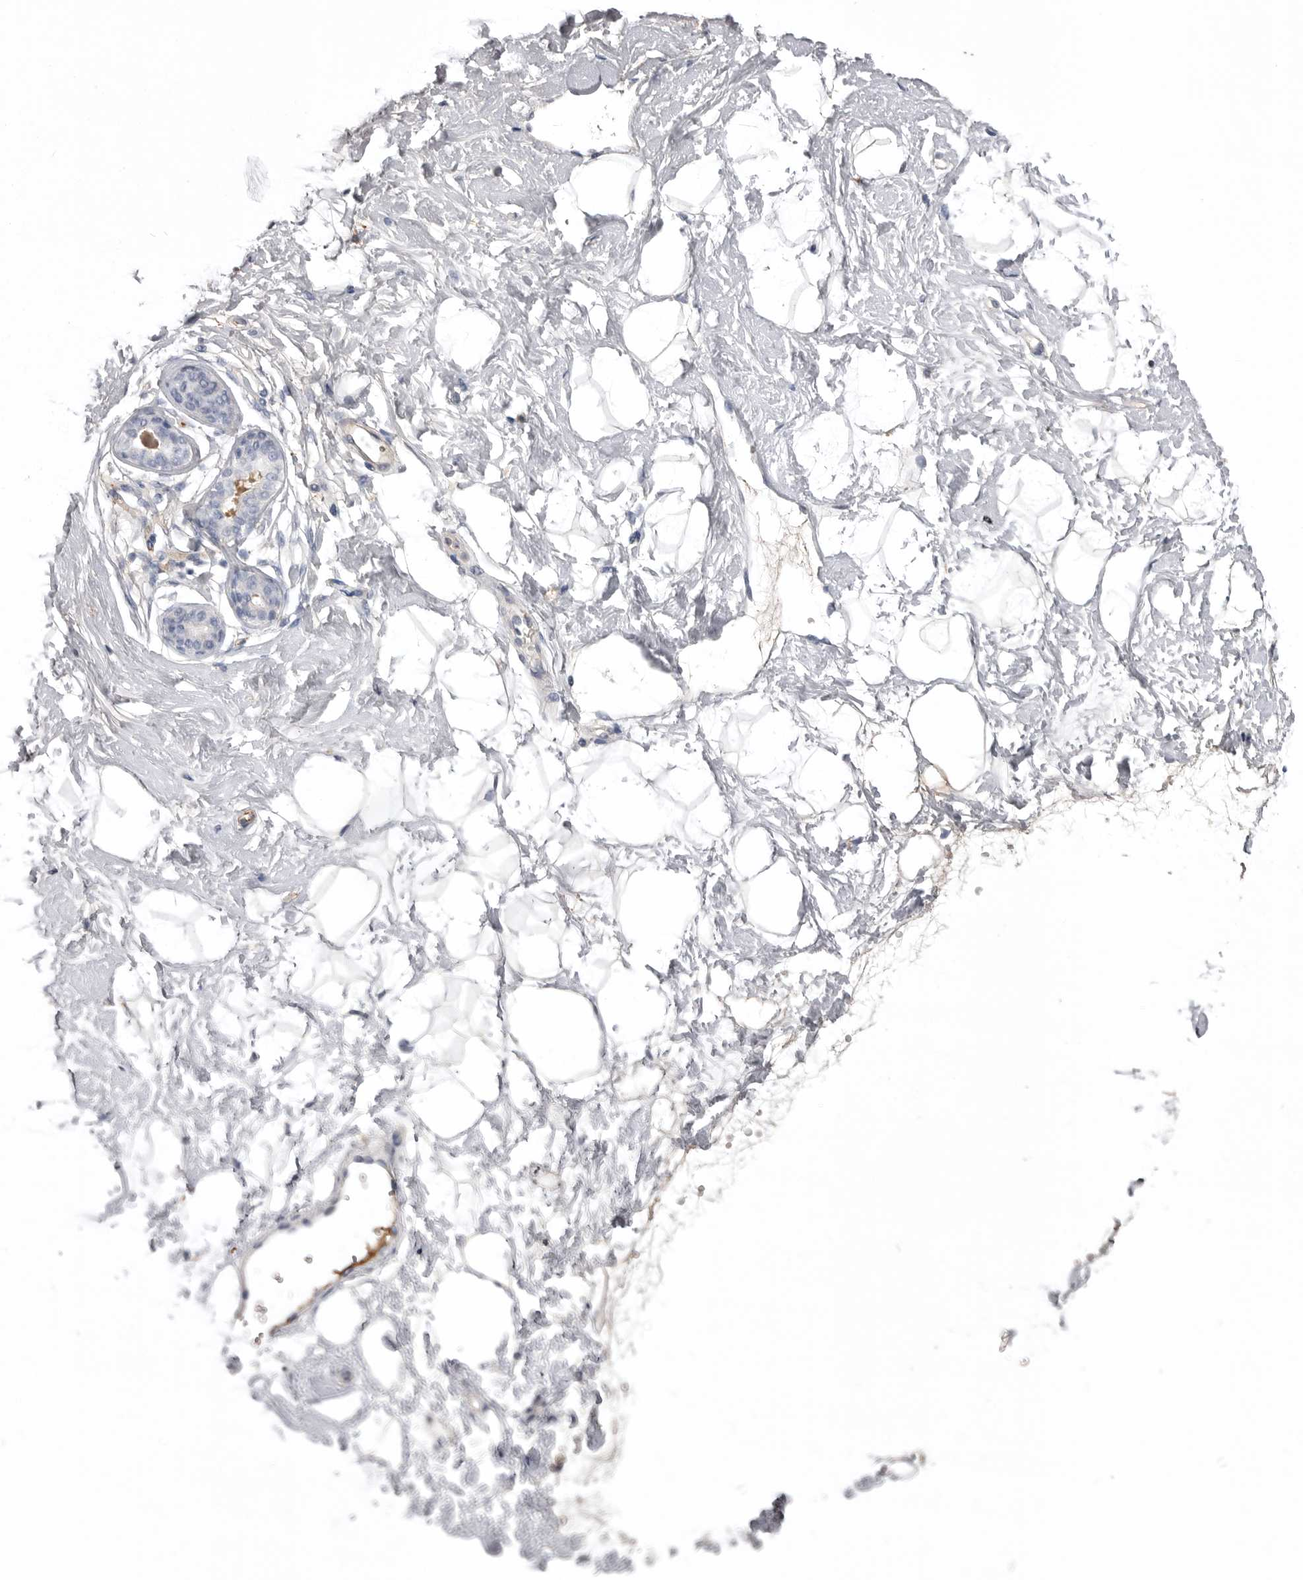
{"staining": {"intensity": "negative", "quantity": "none", "location": "none"}, "tissue": "breast", "cell_type": "Adipocytes", "image_type": "normal", "snomed": [{"axis": "morphology", "description": "Normal tissue, NOS"}, {"axis": "topography", "description": "Breast"}], "caption": "Immunohistochemical staining of normal human breast displays no significant staining in adipocytes.", "gene": "AHSG", "patient": {"sex": "female", "age": 23}}